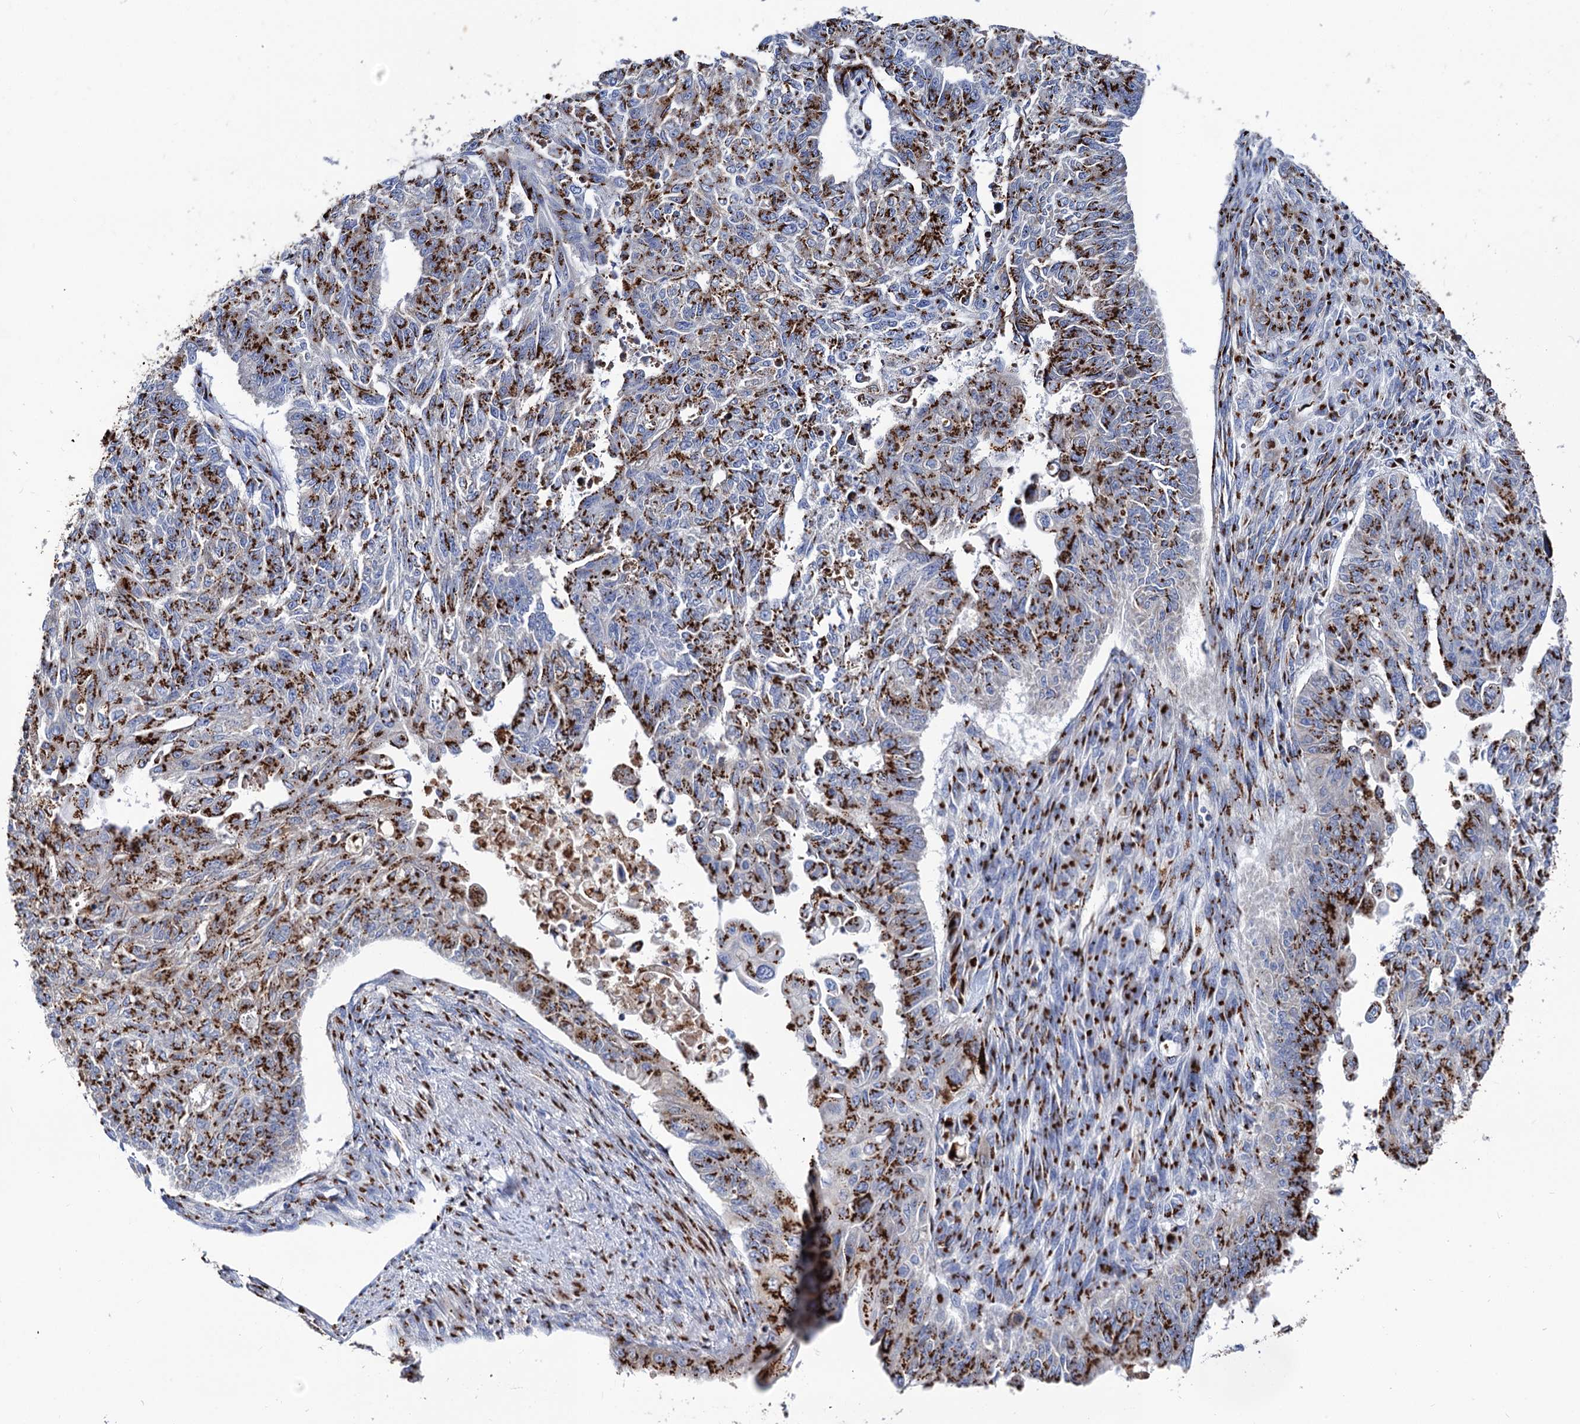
{"staining": {"intensity": "strong", "quantity": ">75%", "location": "cytoplasmic/membranous"}, "tissue": "endometrial cancer", "cell_type": "Tumor cells", "image_type": "cancer", "snomed": [{"axis": "morphology", "description": "Adenocarcinoma, NOS"}, {"axis": "topography", "description": "Endometrium"}], "caption": "Endometrial cancer (adenocarcinoma) was stained to show a protein in brown. There is high levels of strong cytoplasmic/membranous staining in approximately >75% of tumor cells.", "gene": "TM9SF3", "patient": {"sex": "female", "age": 32}}